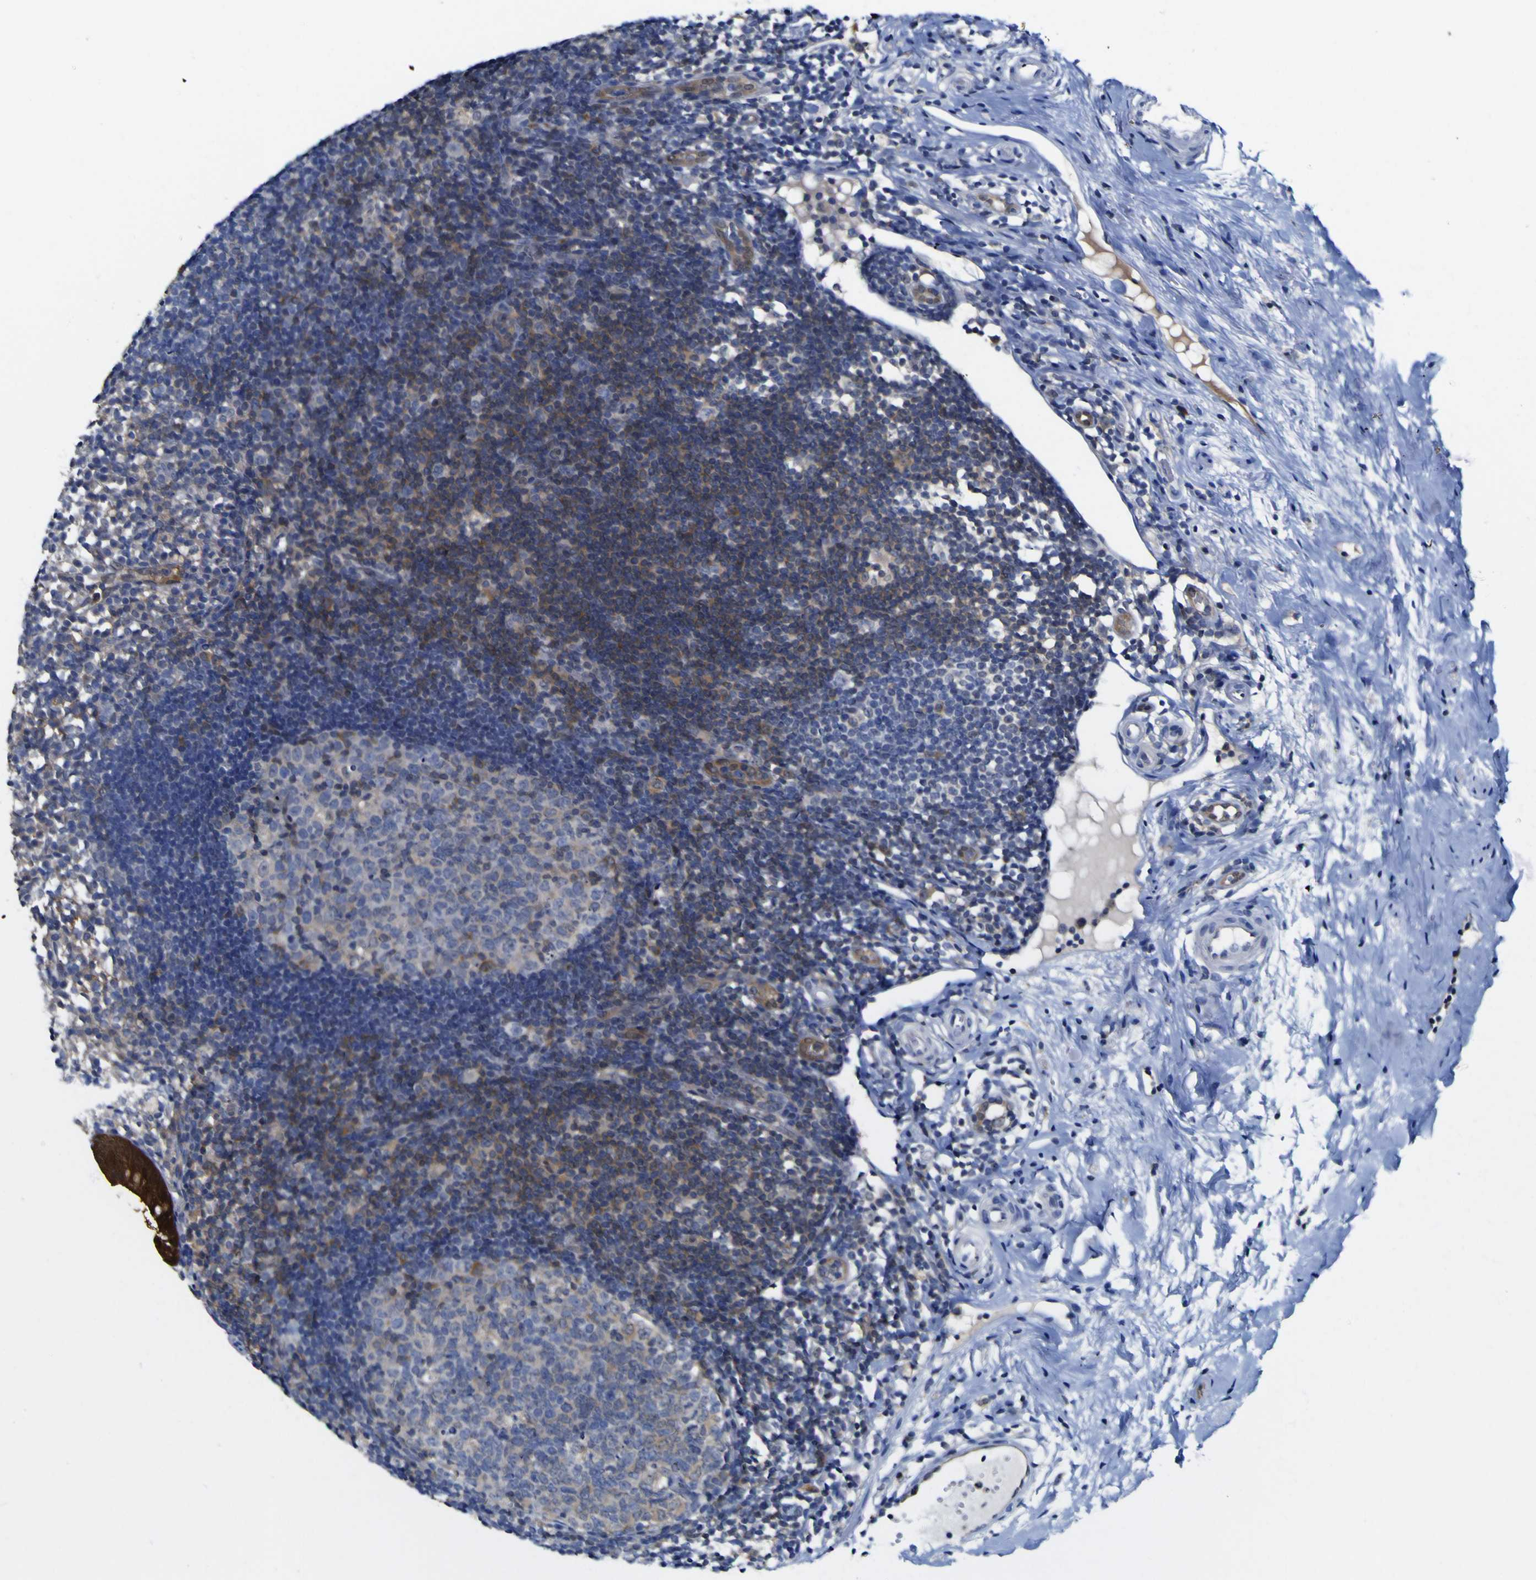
{"staining": {"intensity": "strong", "quantity": ">75%", "location": "cytoplasmic/membranous"}, "tissue": "appendix", "cell_type": "Glandular cells", "image_type": "normal", "snomed": [{"axis": "morphology", "description": "Normal tissue, NOS"}, {"axis": "topography", "description": "Appendix"}], "caption": "Strong cytoplasmic/membranous expression is seen in about >75% of glandular cells in unremarkable appendix.", "gene": "CASP6", "patient": {"sex": "female", "age": 20}}